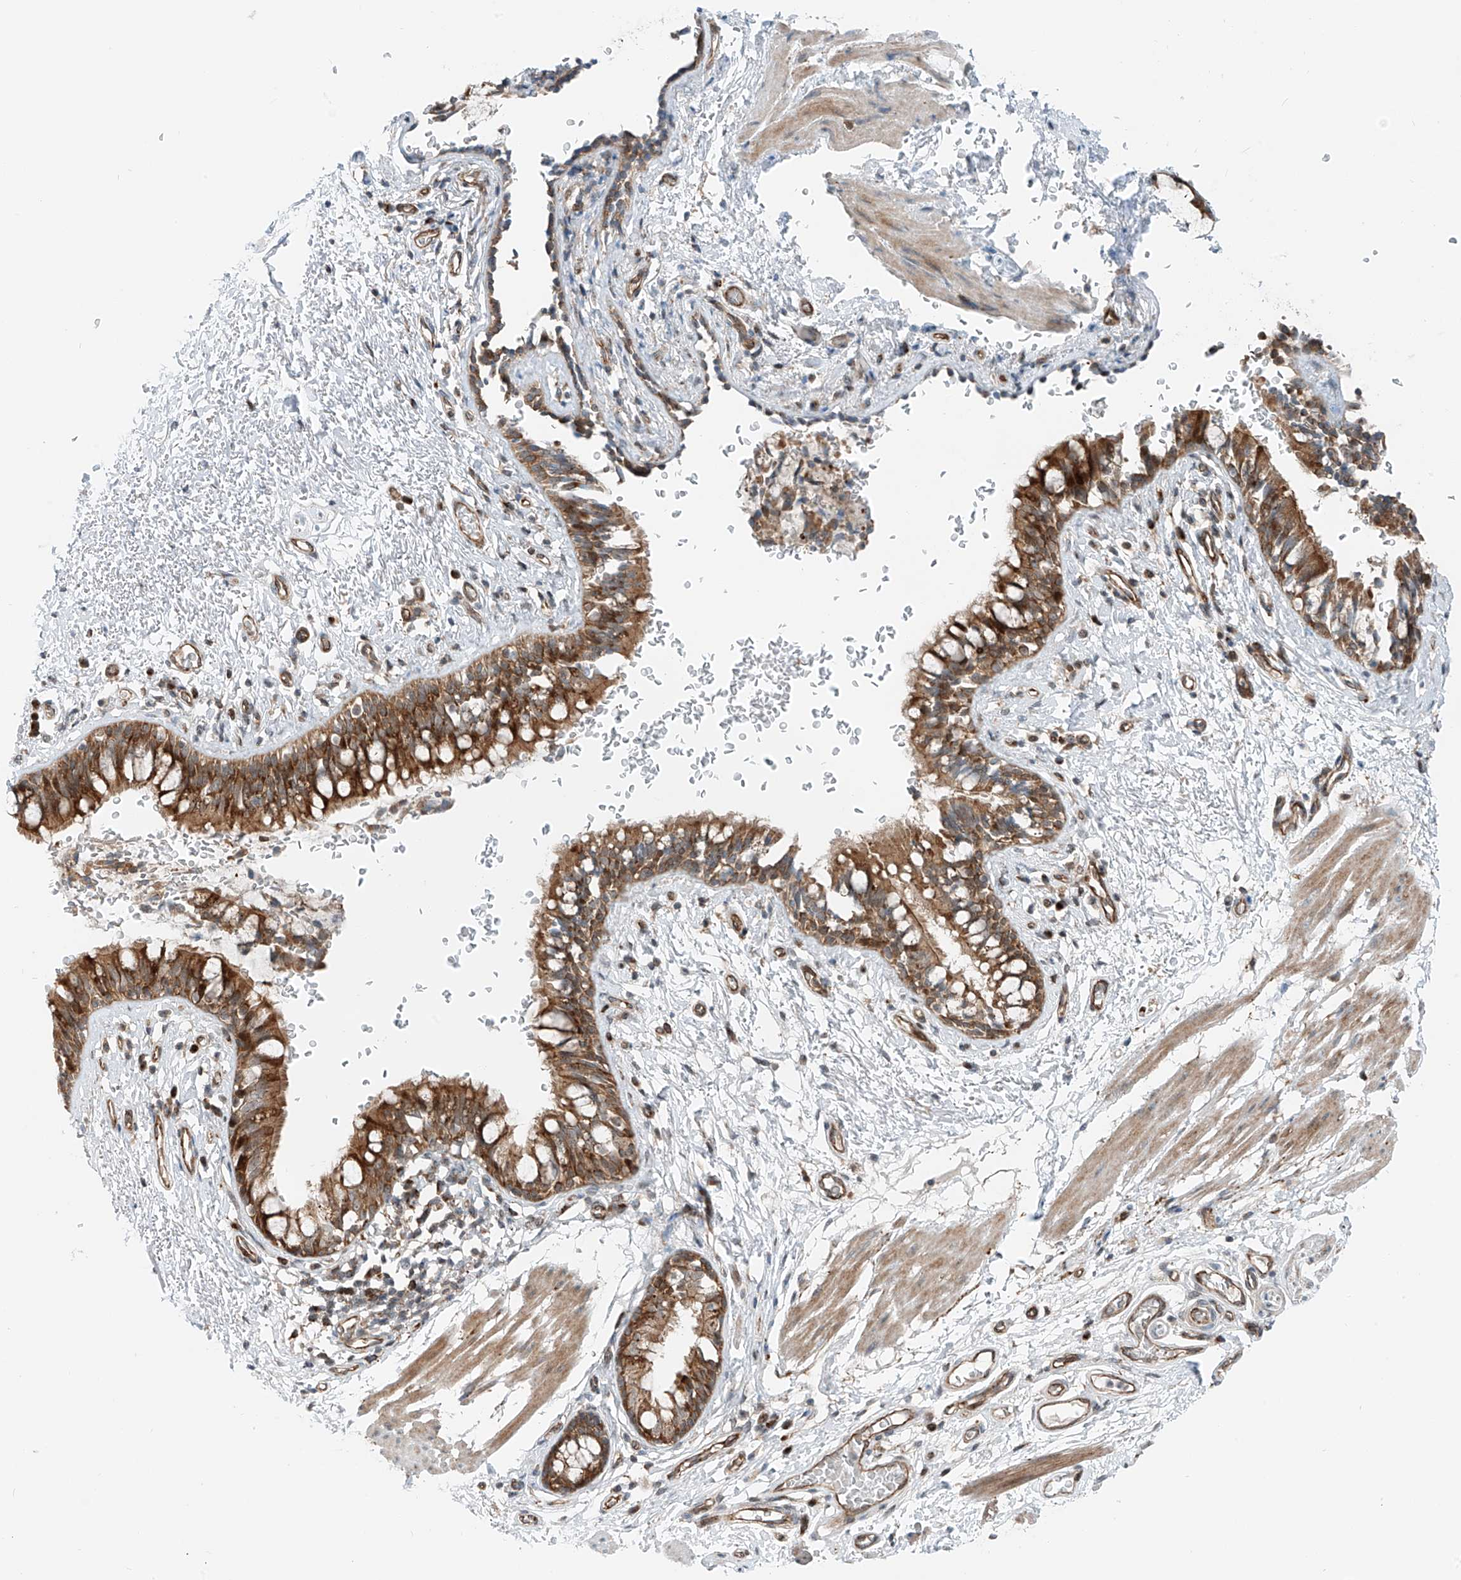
{"staining": {"intensity": "strong", "quantity": ">75%", "location": "cytoplasmic/membranous"}, "tissue": "bronchus", "cell_type": "Respiratory epithelial cells", "image_type": "normal", "snomed": [{"axis": "morphology", "description": "Normal tissue, NOS"}, {"axis": "topography", "description": "Cartilage tissue"}, {"axis": "topography", "description": "Bronchus"}], "caption": "Strong cytoplasmic/membranous staining for a protein is present in approximately >75% of respiratory epithelial cells of unremarkable bronchus using immunohistochemistry.", "gene": "USP48", "patient": {"sex": "female", "age": 36}}